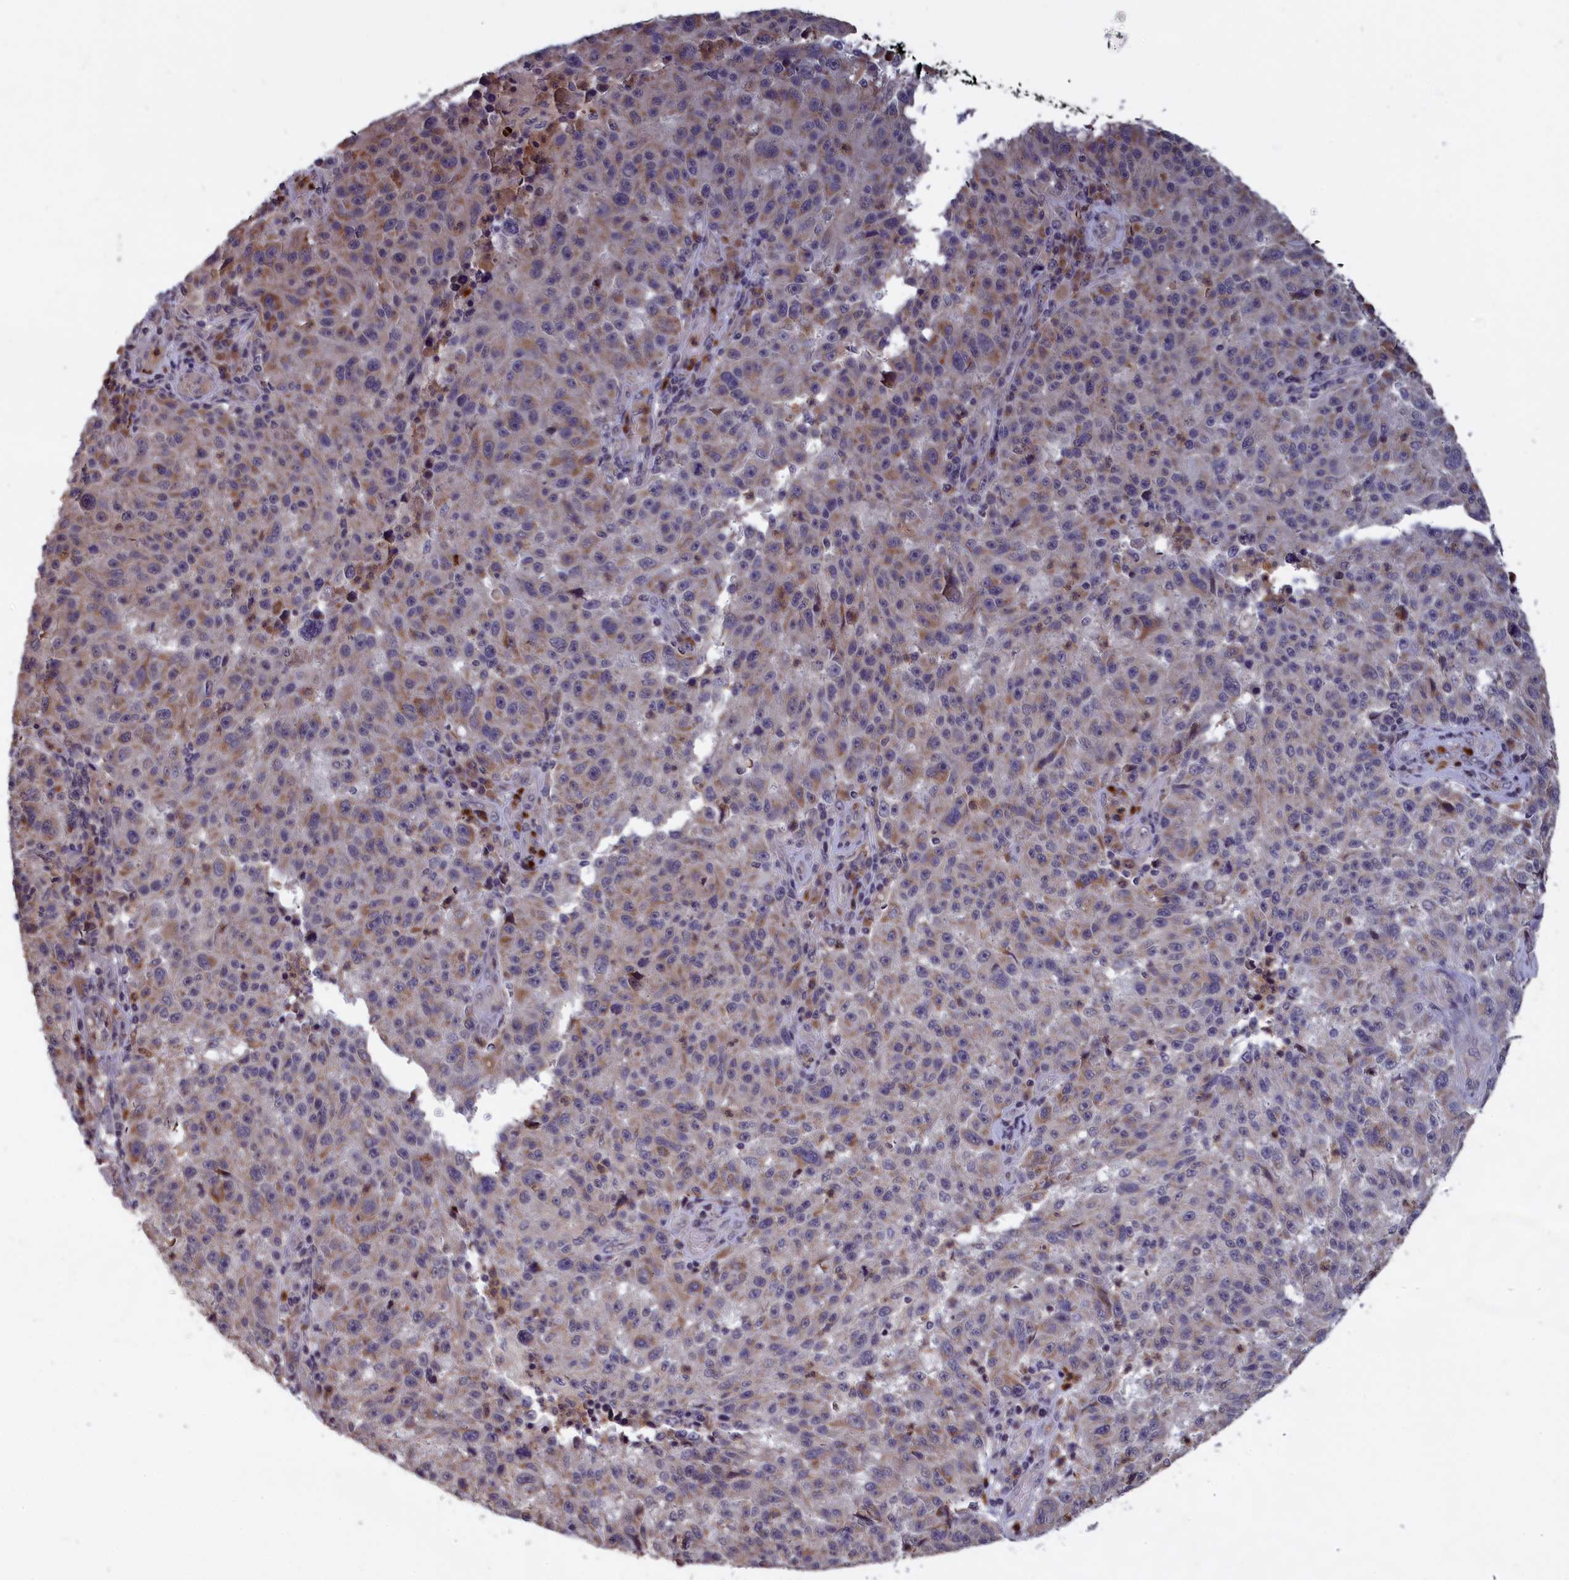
{"staining": {"intensity": "weak", "quantity": "25%-75%", "location": "cytoplasmic/membranous"}, "tissue": "melanoma", "cell_type": "Tumor cells", "image_type": "cancer", "snomed": [{"axis": "morphology", "description": "Malignant melanoma, NOS"}, {"axis": "topography", "description": "Skin"}], "caption": "A low amount of weak cytoplasmic/membranous positivity is seen in approximately 25%-75% of tumor cells in malignant melanoma tissue. The staining is performed using DAB brown chromogen to label protein expression. The nuclei are counter-stained blue using hematoxylin.", "gene": "EPB41L4B", "patient": {"sex": "male", "age": 53}}